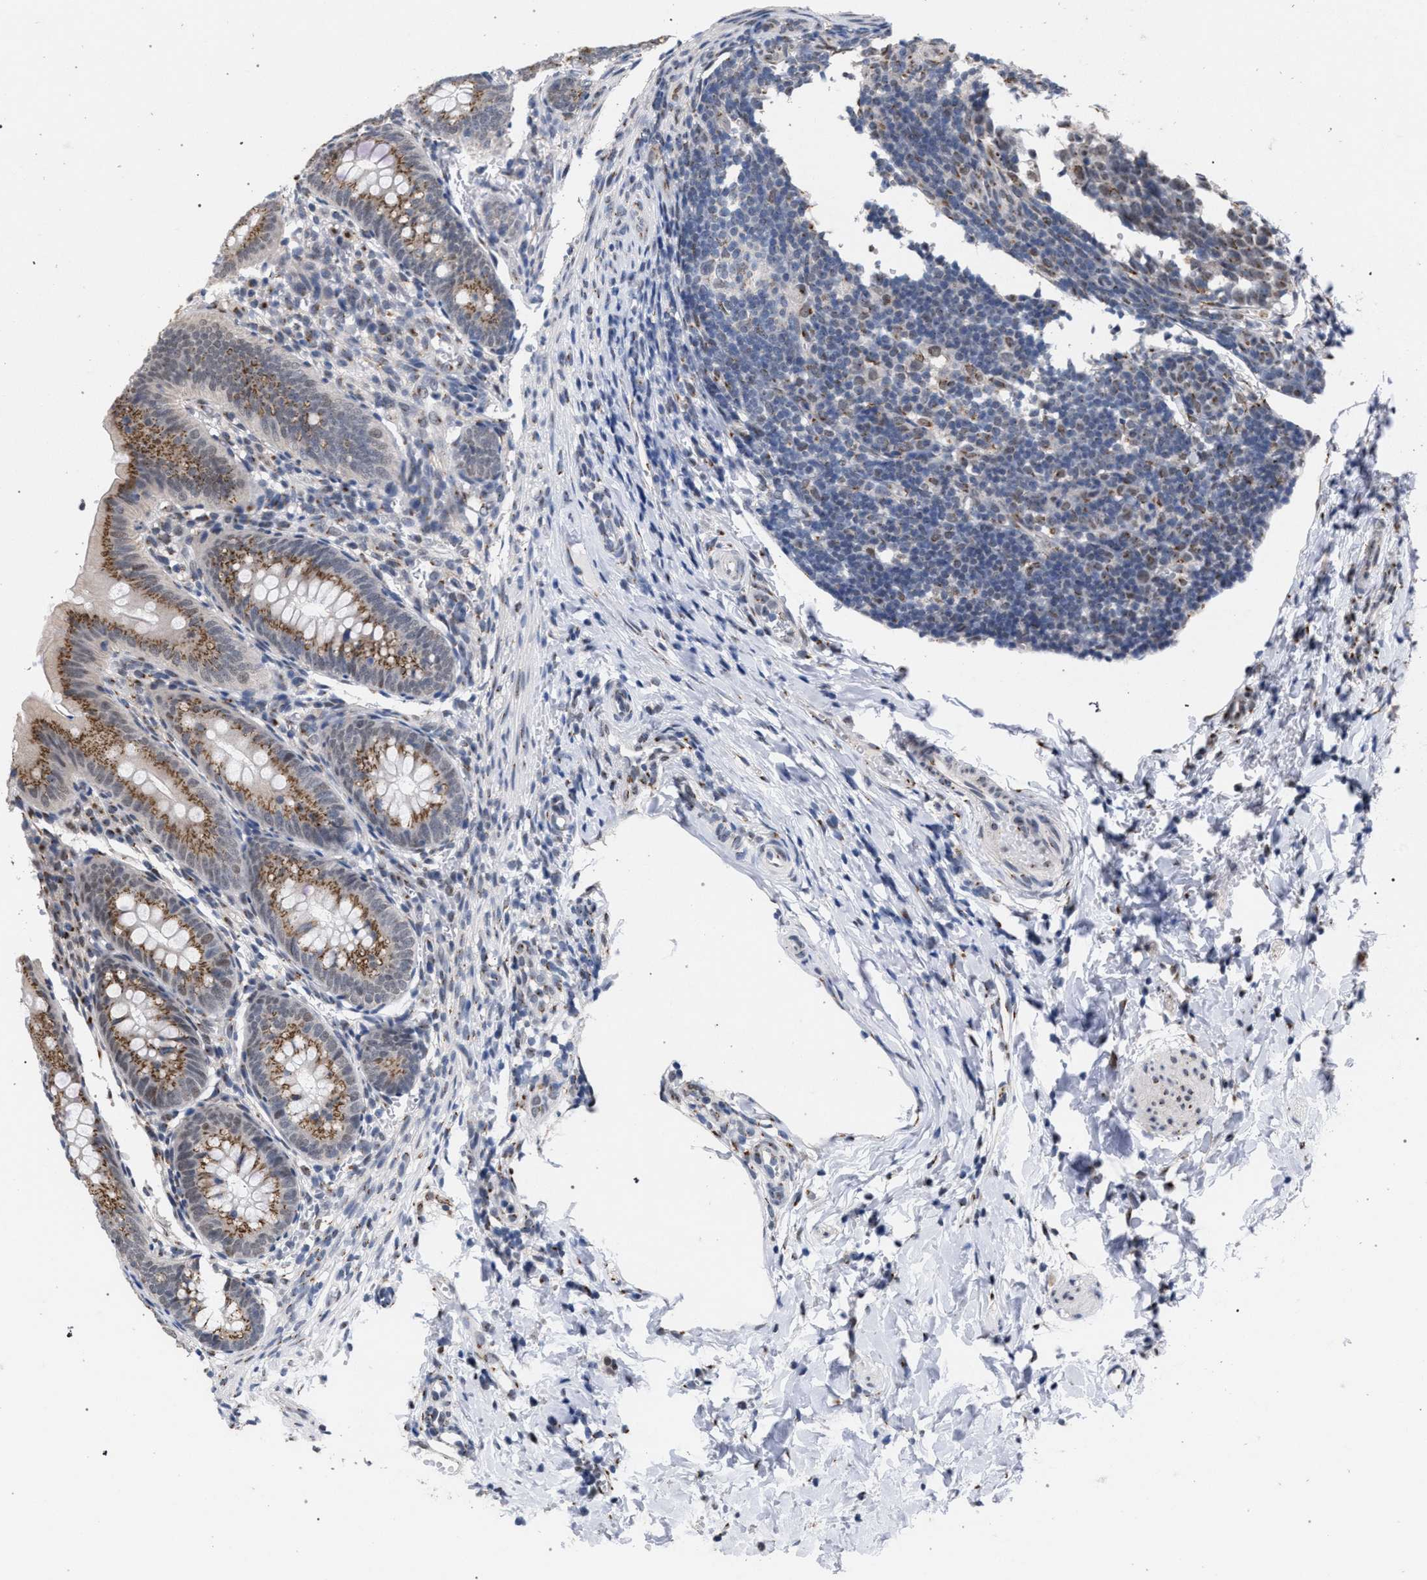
{"staining": {"intensity": "moderate", "quantity": ">75%", "location": "cytoplasmic/membranous"}, "tissue": "appendix", "cell_type": "Glandular cells", "image_type": "normal", "snomed": [{"axis": "morphology", "description": "Normal tissue, NOS"}, {"axis": "topography", "description": "Appendix"}], "caption": "Immunohistochemistry photomicrograph of normal appendix stained for a protein (brown), which exhibits medium levels of moderate cytoplasmic/membranous positivity in about >75% of glandular cells.", "gene": "GOLGA2", "patient": {"sex": "male", "age": 1}}